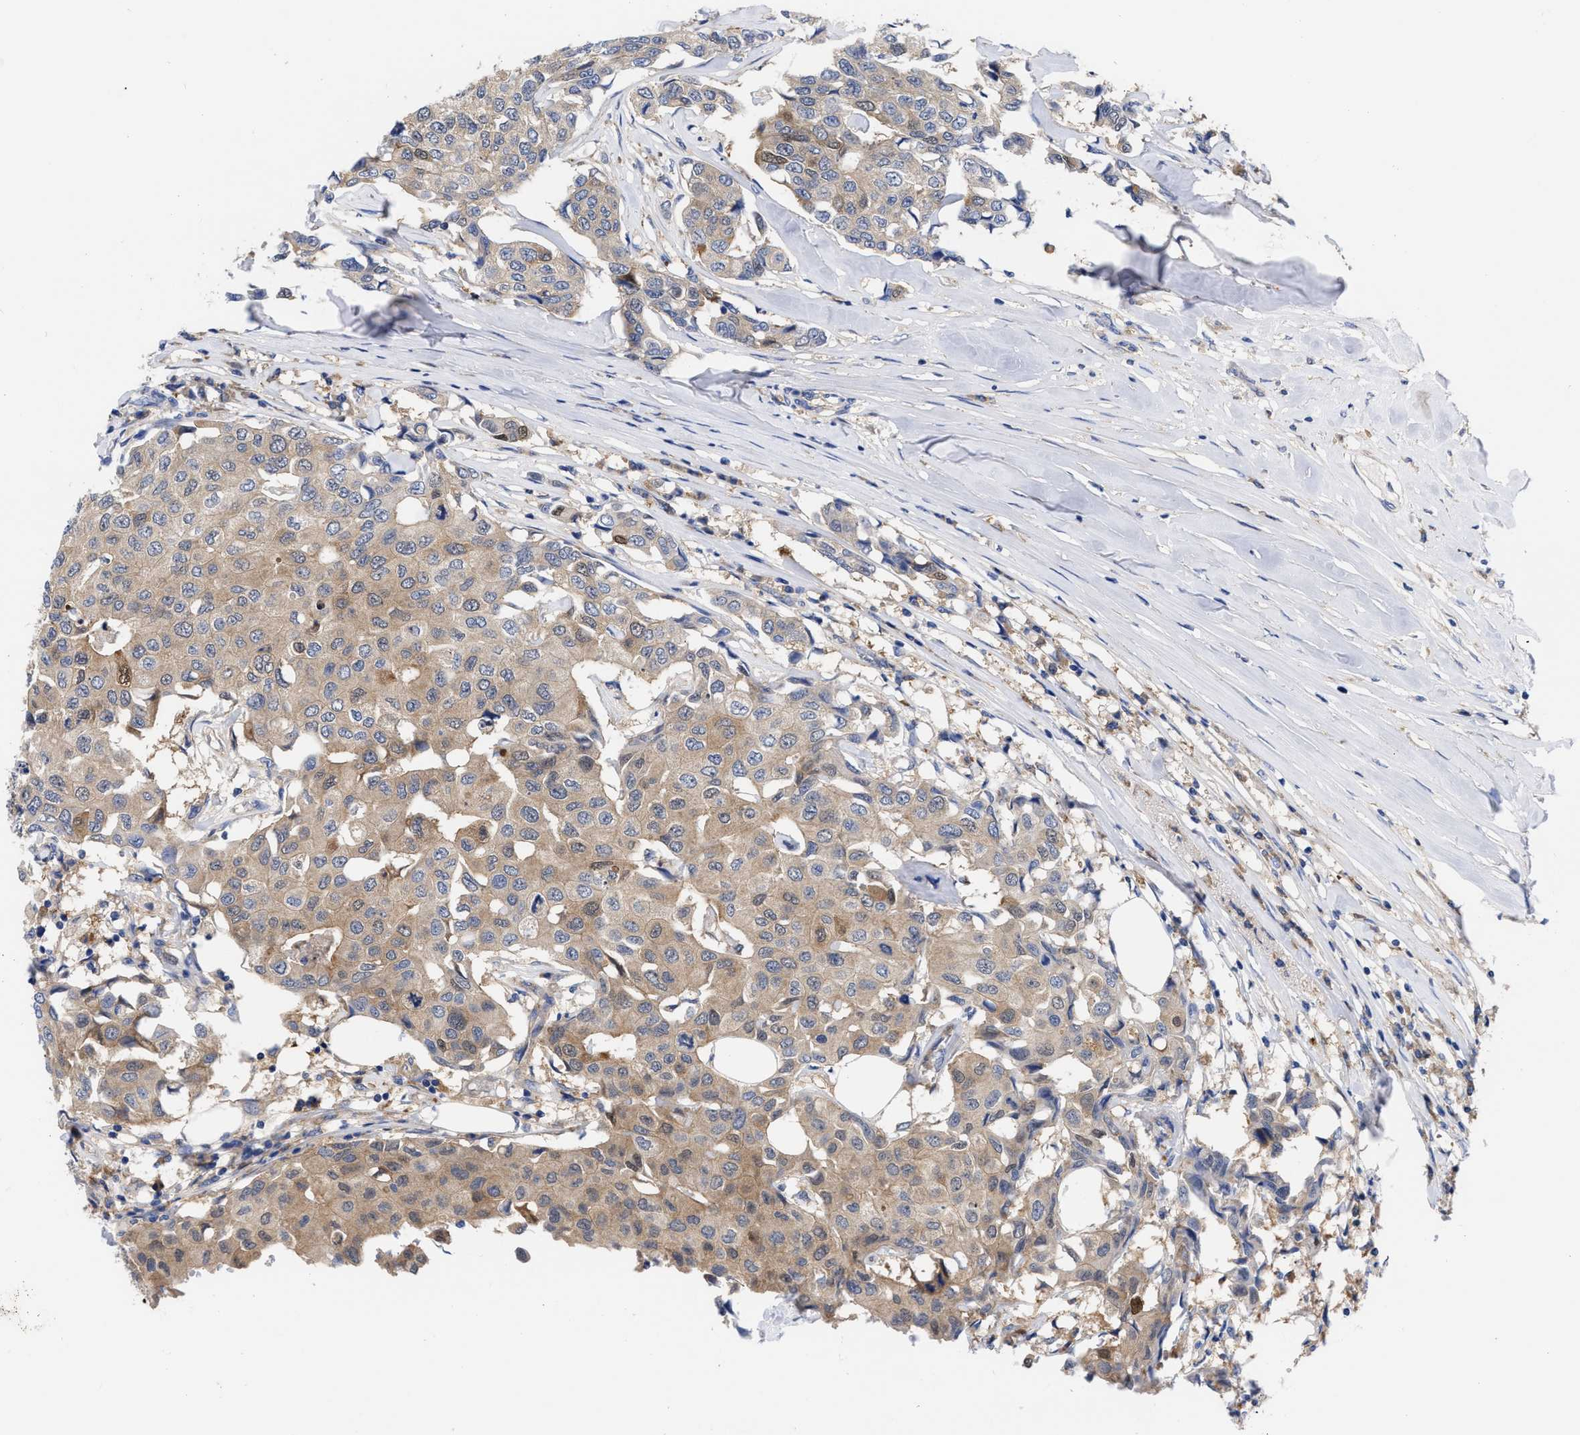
{"staining": {"intensity": "moderate", "quantity": ">75%", "location": "cytoplasmic/membranous"}, "tissue": "breast cancer", "cell_type": "Tumor cells", "image_type": "cancer", "snomed": [{"axis": "morphology", "description": "Duct carcinoma"}, {"axis": "topography", "description": "Breast"}], "caption": "Tumor cells exhibit medium levels of moderate cytoplasmic/membranous staining in about >75% of cells in human breast cancer. (IHC, brightfield microscopy, high magnification).", "gene": "RBKS", "patient": {"sex": "female", "age": 80}}